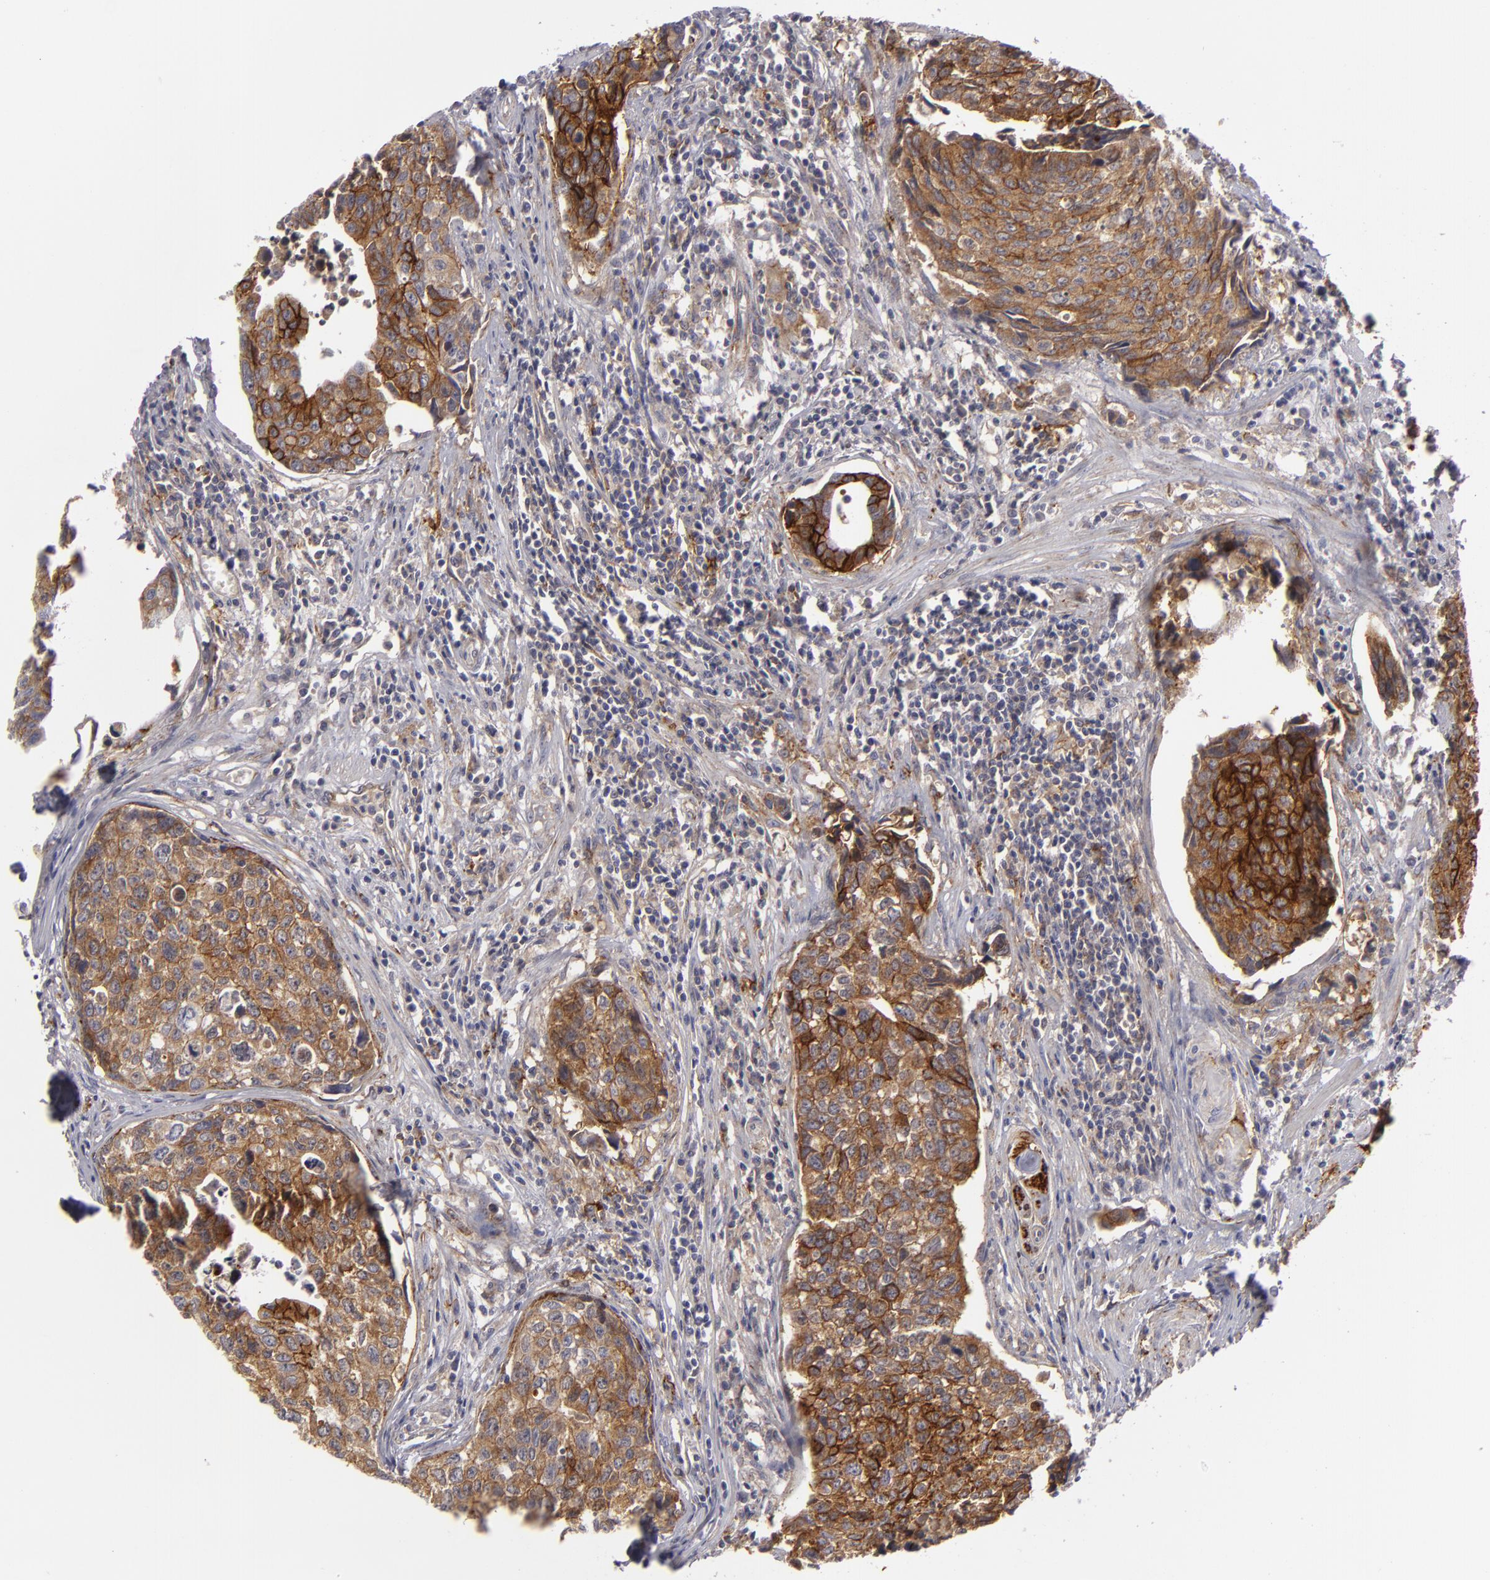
{"staining": {"intensity": "moderate", "quantity": ">75%", "location": "cytoplasmic/membranous"}, "tissue": "urothelial cancer", "cell_type": "Tumor cells", "image_type": "cancer", "snomed": [{"axis": "morphology", "description": "Urothelial carcinoma, High grade"}, {"axis": "topography", "description": "Urinary bladder"}], "caption": "Urothelial carcinoma (high-grade) tissue exhibits moderate cytoplasmic/membranous positivity in approximately >75% of tumor cells, visualized by immunohistochemistry. The protein is stained brown, and the nuclei are stained in blue (DAB (3,3'-diaminobenzidine) IHC with brightfield microscopy, high magnification).", "gene": "ALCAM", "patient": {"sex": "male", "age": 81}}